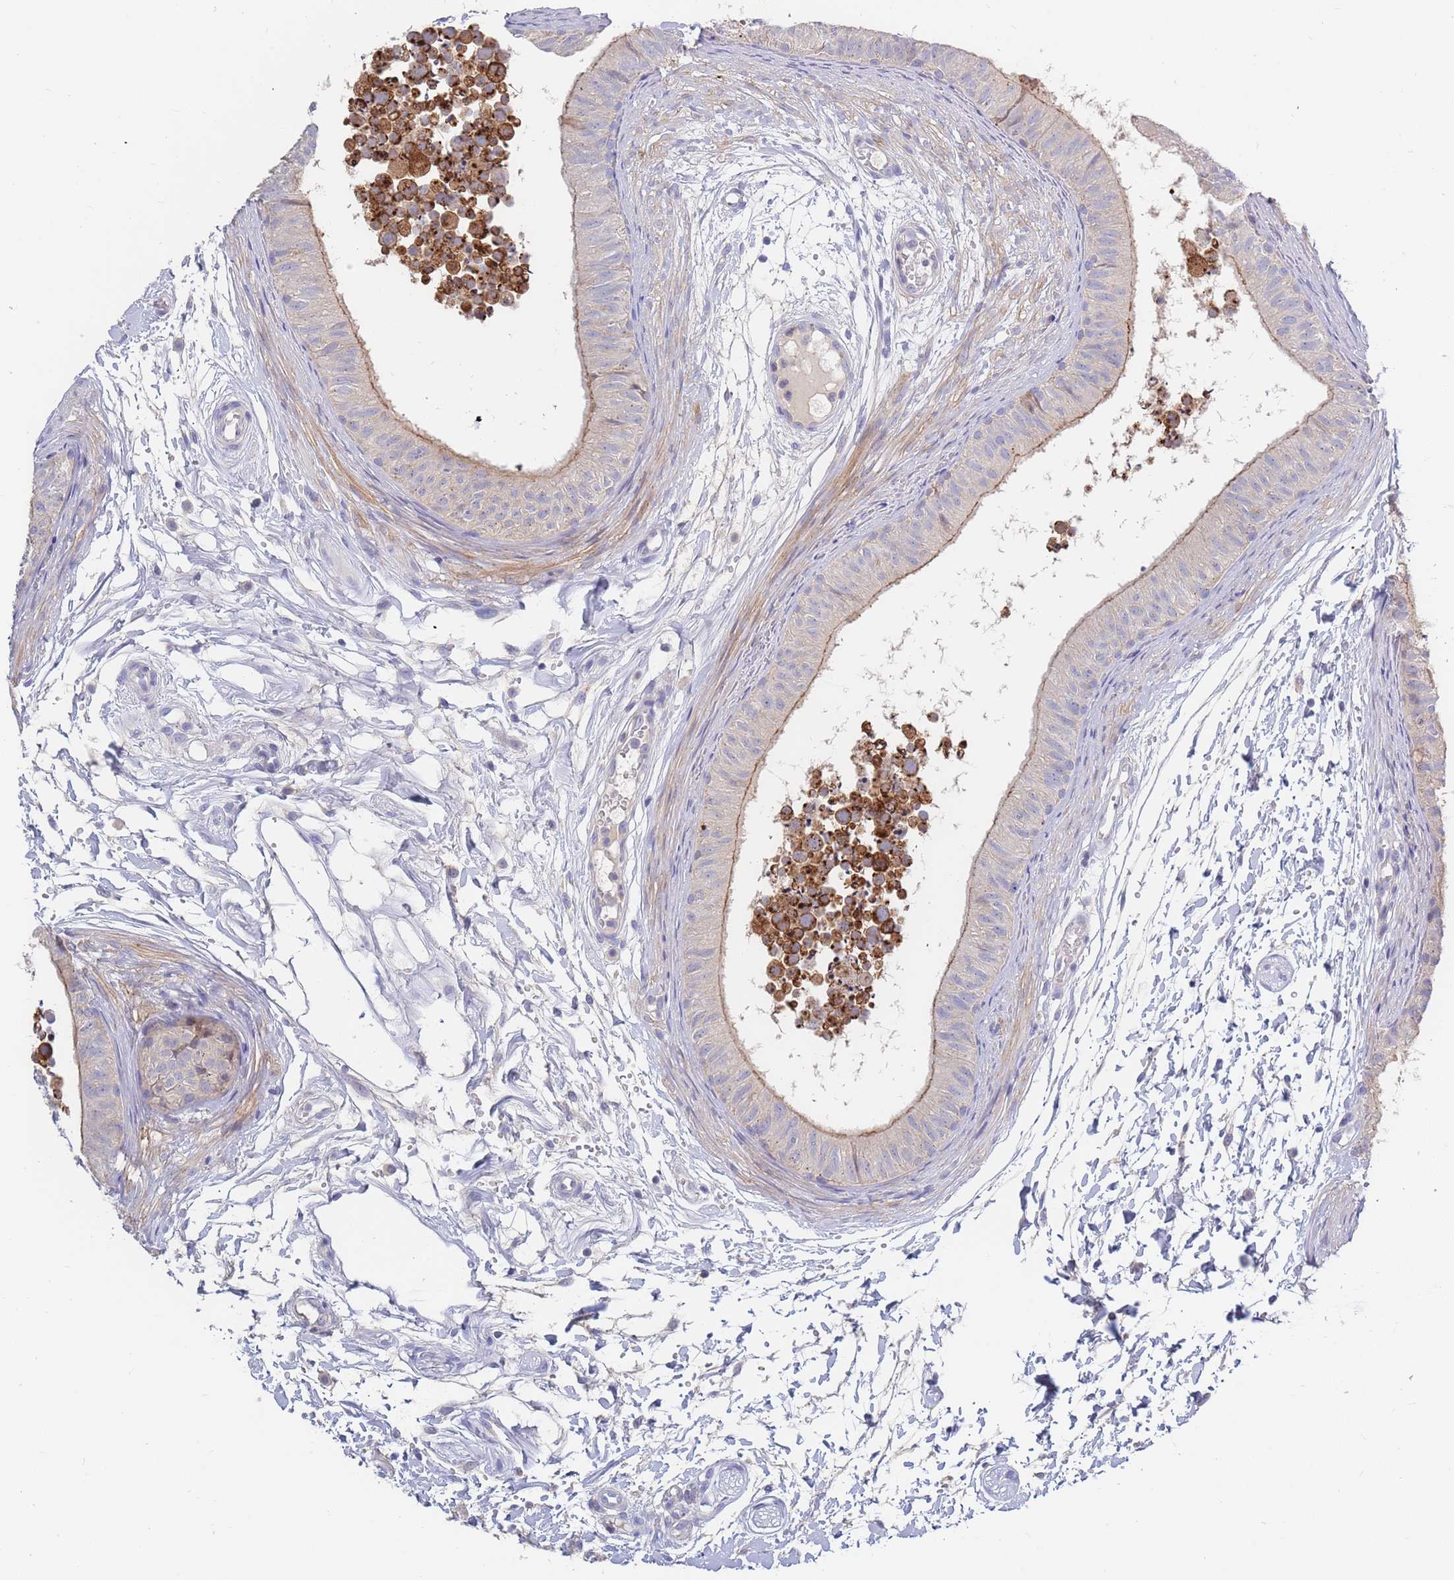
{"staining": {"intensity": "moderate", "quantity": "<25%", "location": "cytoplasmic/membranous"}, "tissue": "epididymis", "cell_type": "Glandular cells", "image_type": "normal", "snomed": [{"axis": "morphology", "description": "Normal tissue, NOS"}, {"axis": "topography", "description": "Epididymis"}], "caption": "High-magnification brightfield microscopy of benign epididymis stained with DAB (brown) and counterstained with hematoxylin (blue). glandular cells exhibit moderate cytoplasmic/membranous positivity is seen in approximately<25% of cells. (DAB = brown stain, brightfield microscopy at high magnification).", "gene": "BORCS5", "patient": {"sex": "male", "age": 15}}